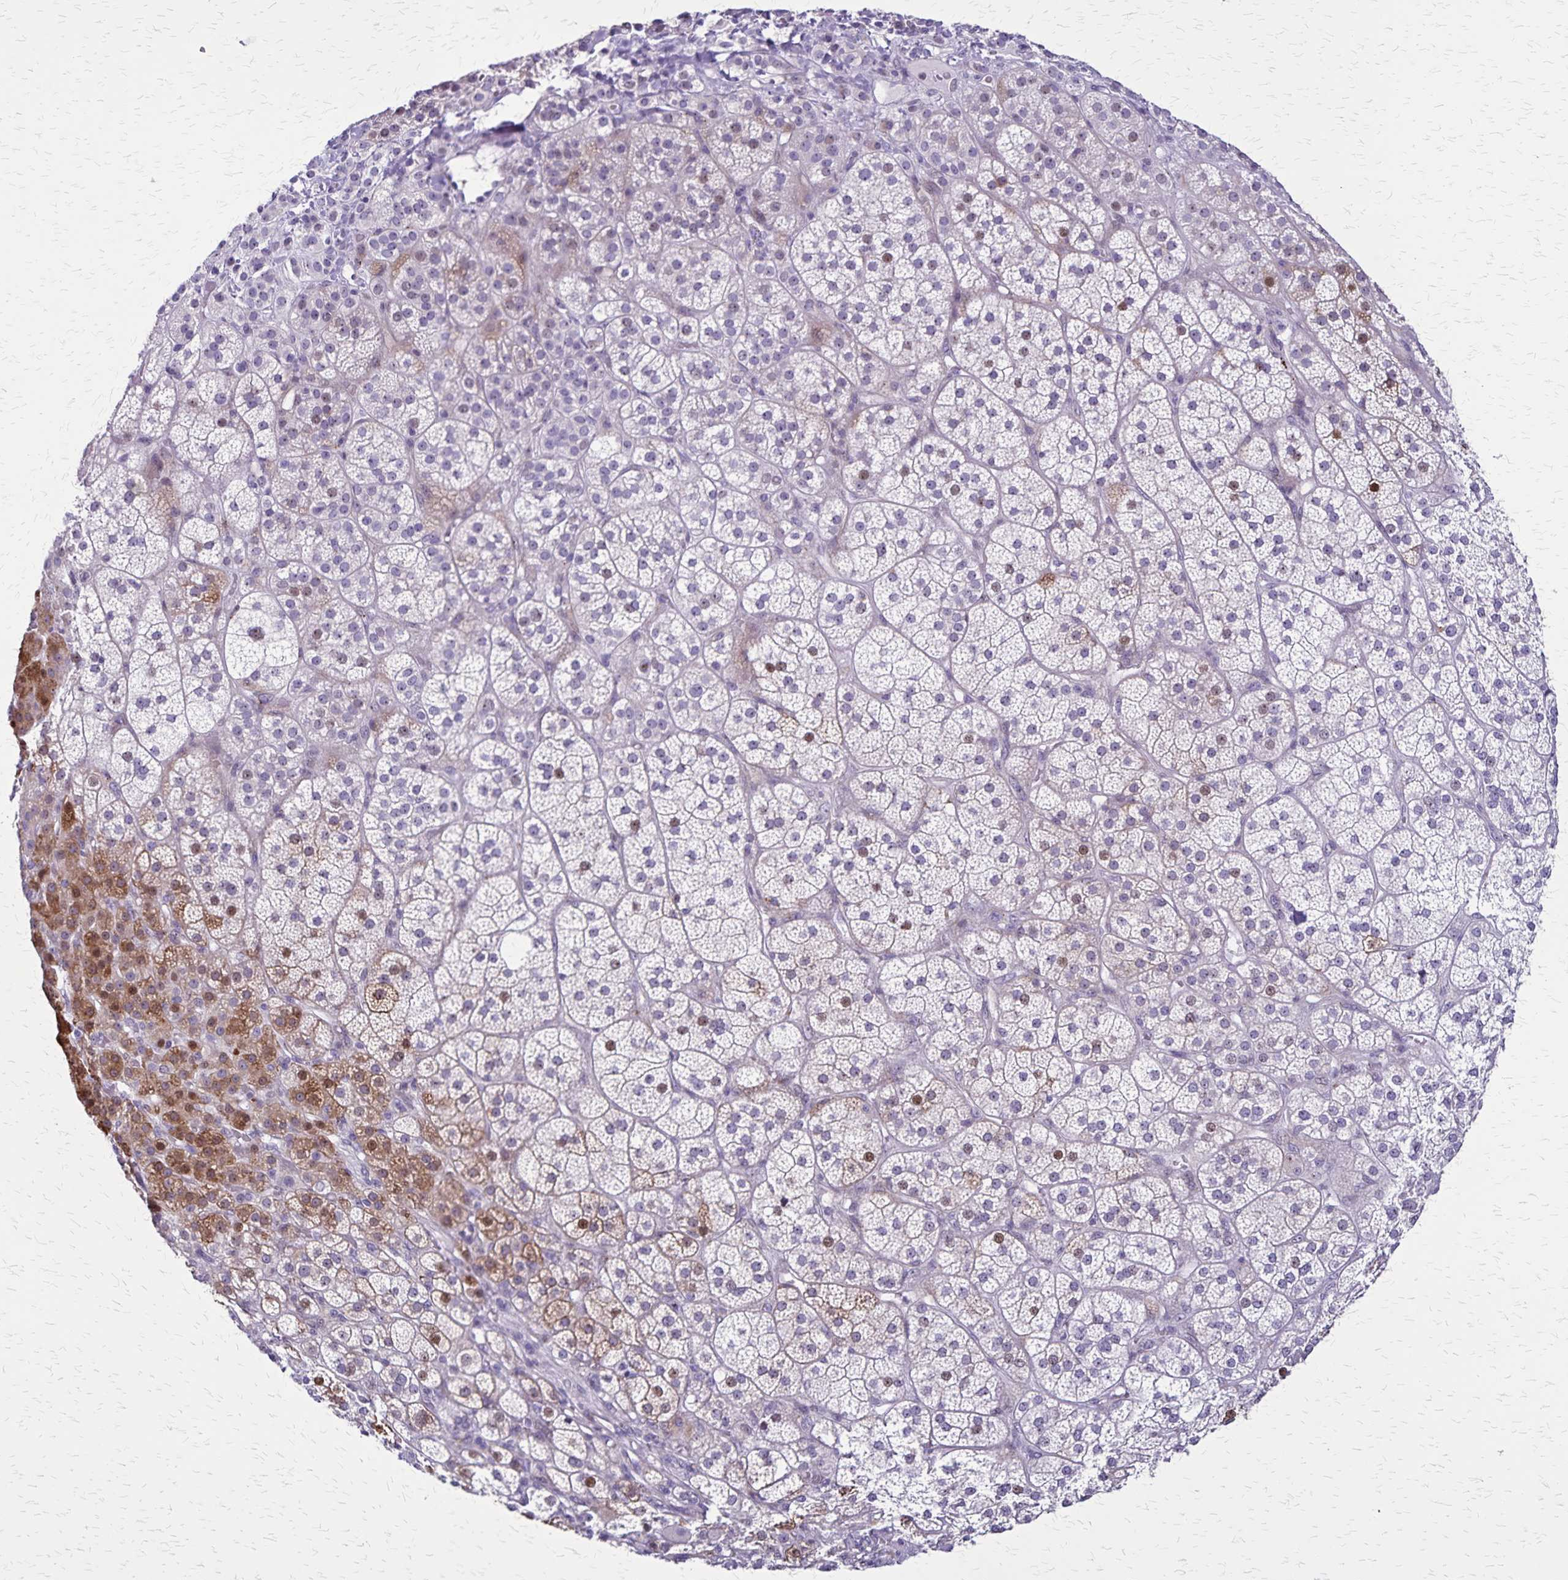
{"staining": {"intensity": "moderate", "quantity": "25%-75%", "location": "cytoplasmic/membranous,nuclear"}, "tissue": "adrenal gland", "cell_type": "Glandular cells", "image_type": "normal", "snomed": [{"axis": "morphology", "description": "Normal tissue, NOS"}, {"axis": "topography", "description": "Adrenal gland"}], "caption": "Immunohistochemical staining of unremarkable human adrenal gland shows medium levels of moderate cytoplasmic/membranous,nuclear positivity in approximately 25%-75% of glandular cells. (Stains: DAB (3,3'-diaminobenzidine) in brown, nuclei in blue, Microscopy: brightfield microscopy at high magnification).", "gene": "OR51B5", "patient": {"sex": "female", "age": 60}}